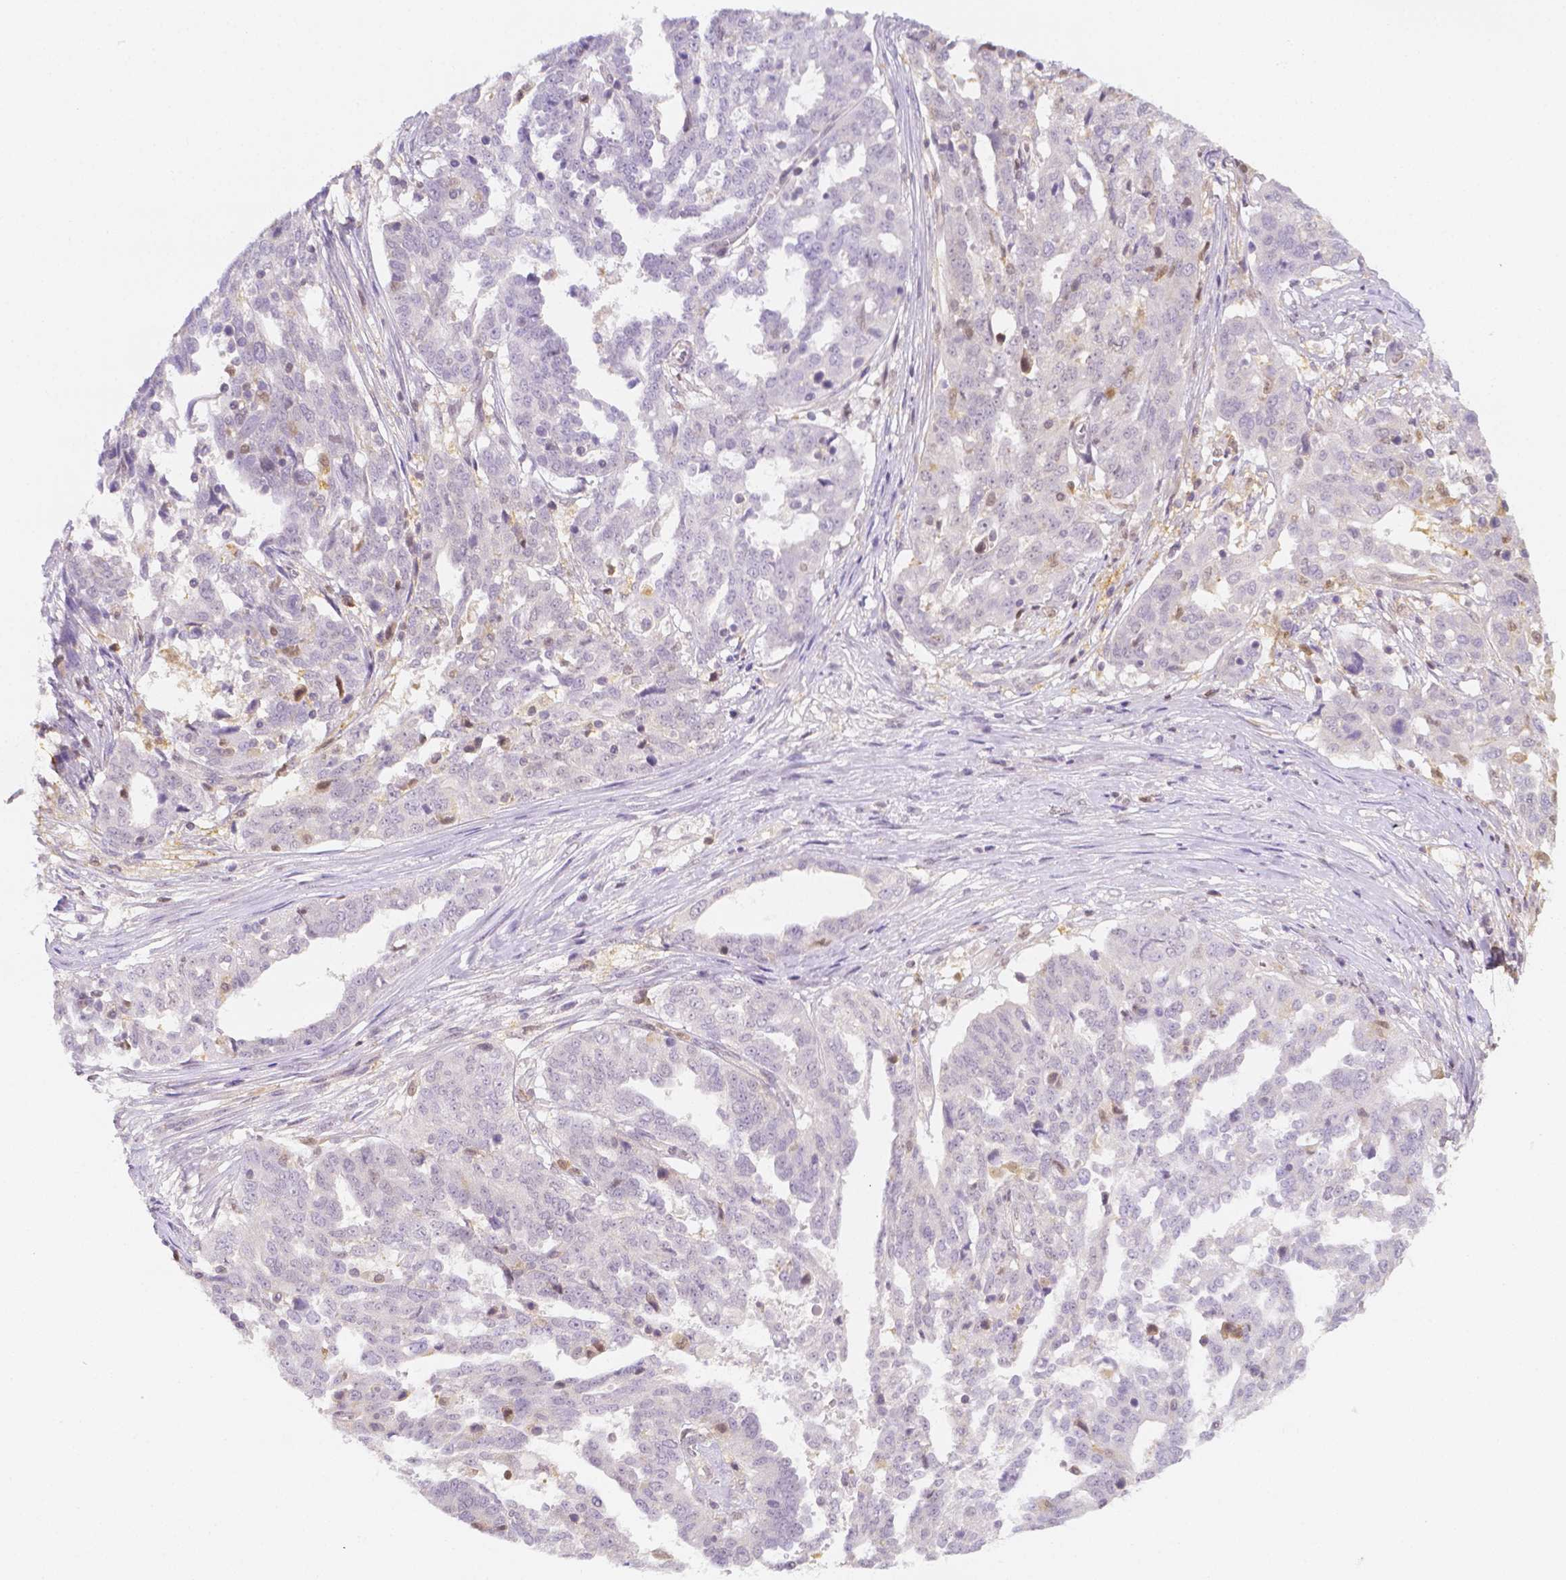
{"staining": {"intensity": "negative", "quantity": "none", "location": "none"}, "tissue": "ovarian cancer", "cell_type": "Tumor cells", "image_type": "cancer", "snomed": [{"axis": "morphology", "description": "Cystadenocarcinoma, serous, NOS"}, {"axis": "topography", "description": "Ovary"}], "caption": "A high-resolution micrograph shows IHC staining of ovarian cancer, which demonstrates no significant staining in tumor cells. Brightfield microscopy of immunohistochemistry (IHC) stained with DAB (3,3'-diaminobenzidine) (brown) and hematoxylin (blue), captured at high magnification.", "gene": "SGTB", "patient": {"sex": "female", "age": 67}}